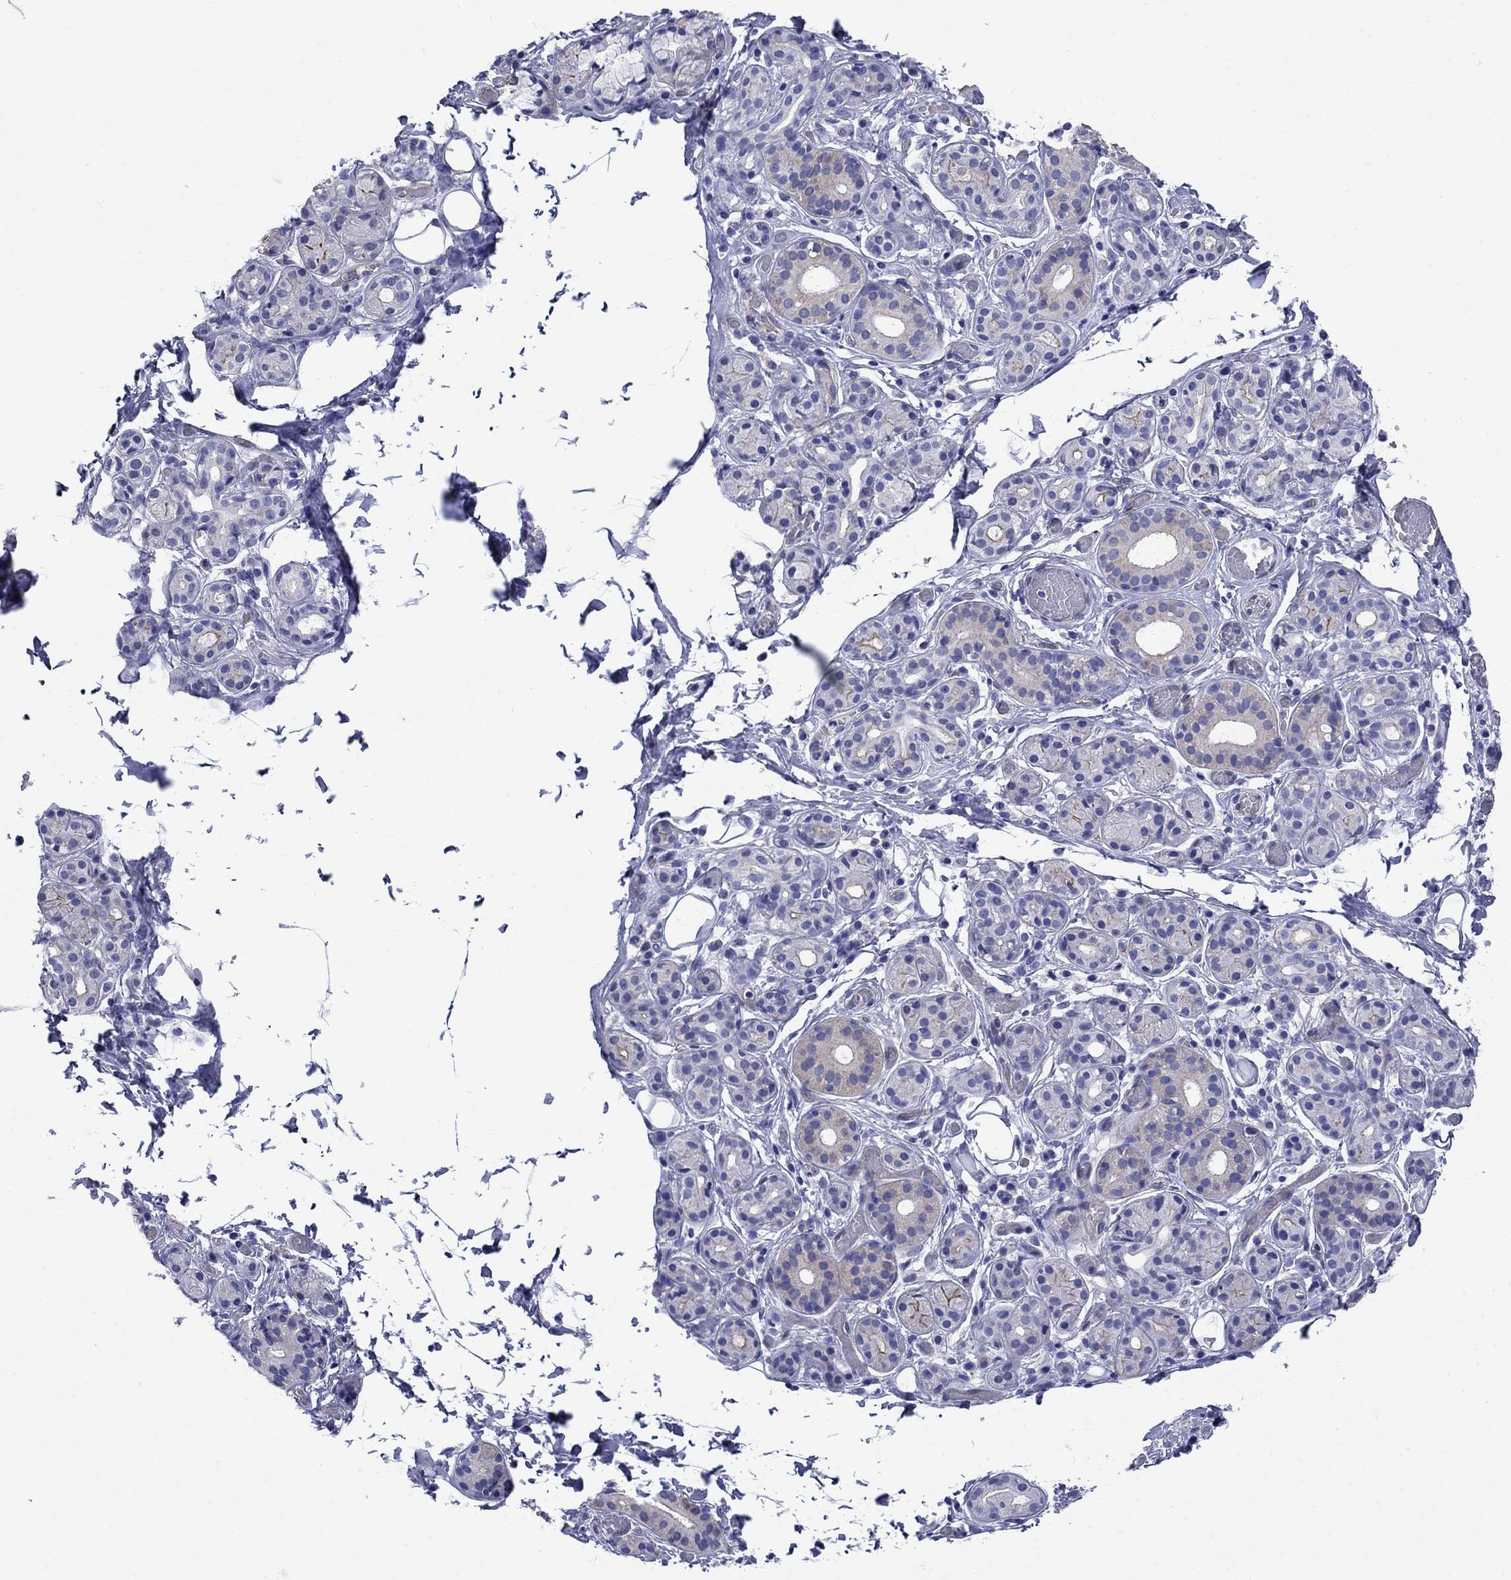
{"staining": {"intensity": "negative", "quantity": "none", "location": "none"}, "tissue": "salivary gland", "cell_type": "Glandular cells", "image_type": "normal", "snomed": [{"axis": "morphology", "description": "Normal tissue, NOS"}, {"axis": "topography", "description": "Salivary gland"}, {"axis": "topography", "description": "Peripheral nerve tissue"}], "caption": "Immunohistochemistry (IHC) of normal human salivary gland reveals no expression in glandular cells. (DAB immunohistochemistry, high magnification).", "gene": "SMCP", "patient": {"sex": "male", "age": 71}}